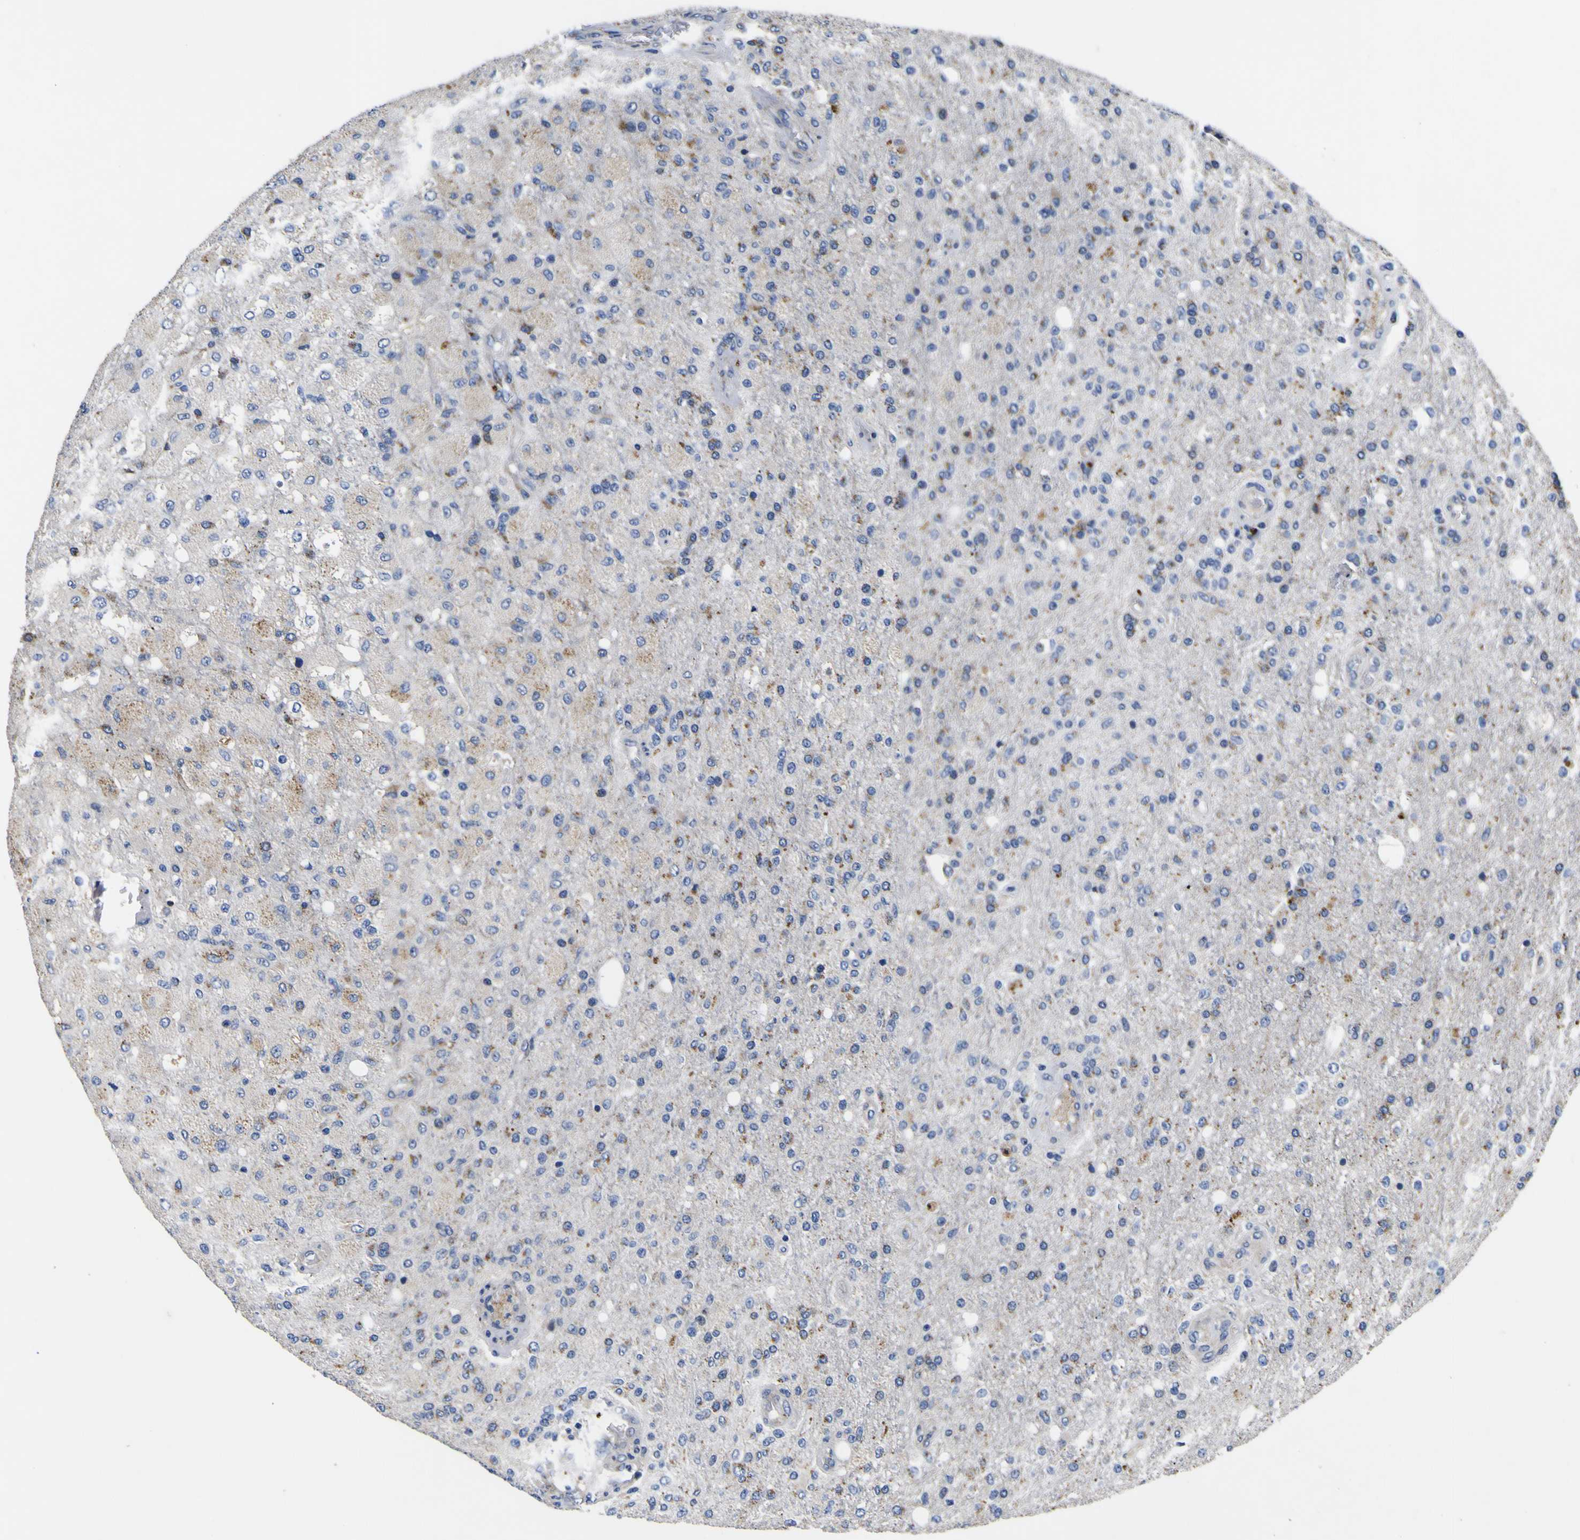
{"staining": {"intensity": "strong", "quantity": "<25%", "location": "cytoplasmic/membranous"}, "tissue": "glioma", "cell_type": "Tumor cells", "image_type": "cancer", "snomed": [{"axis": "morphology", "description": "Normal tissue, NOS"}, {"axis": "morphology", "description": "Glioma, malignant, High grade"}, {"axis": "topography", "description": "Cerebral cortex"}], "caption": "This micrograph shows immunohistochemistry (IHC) staining of glioma, with medium strong cytoplasmic/membranous expression in about <25% of tumor cells.", "gene": "COA1", "patient": {"sex": "male", "age": 77}}